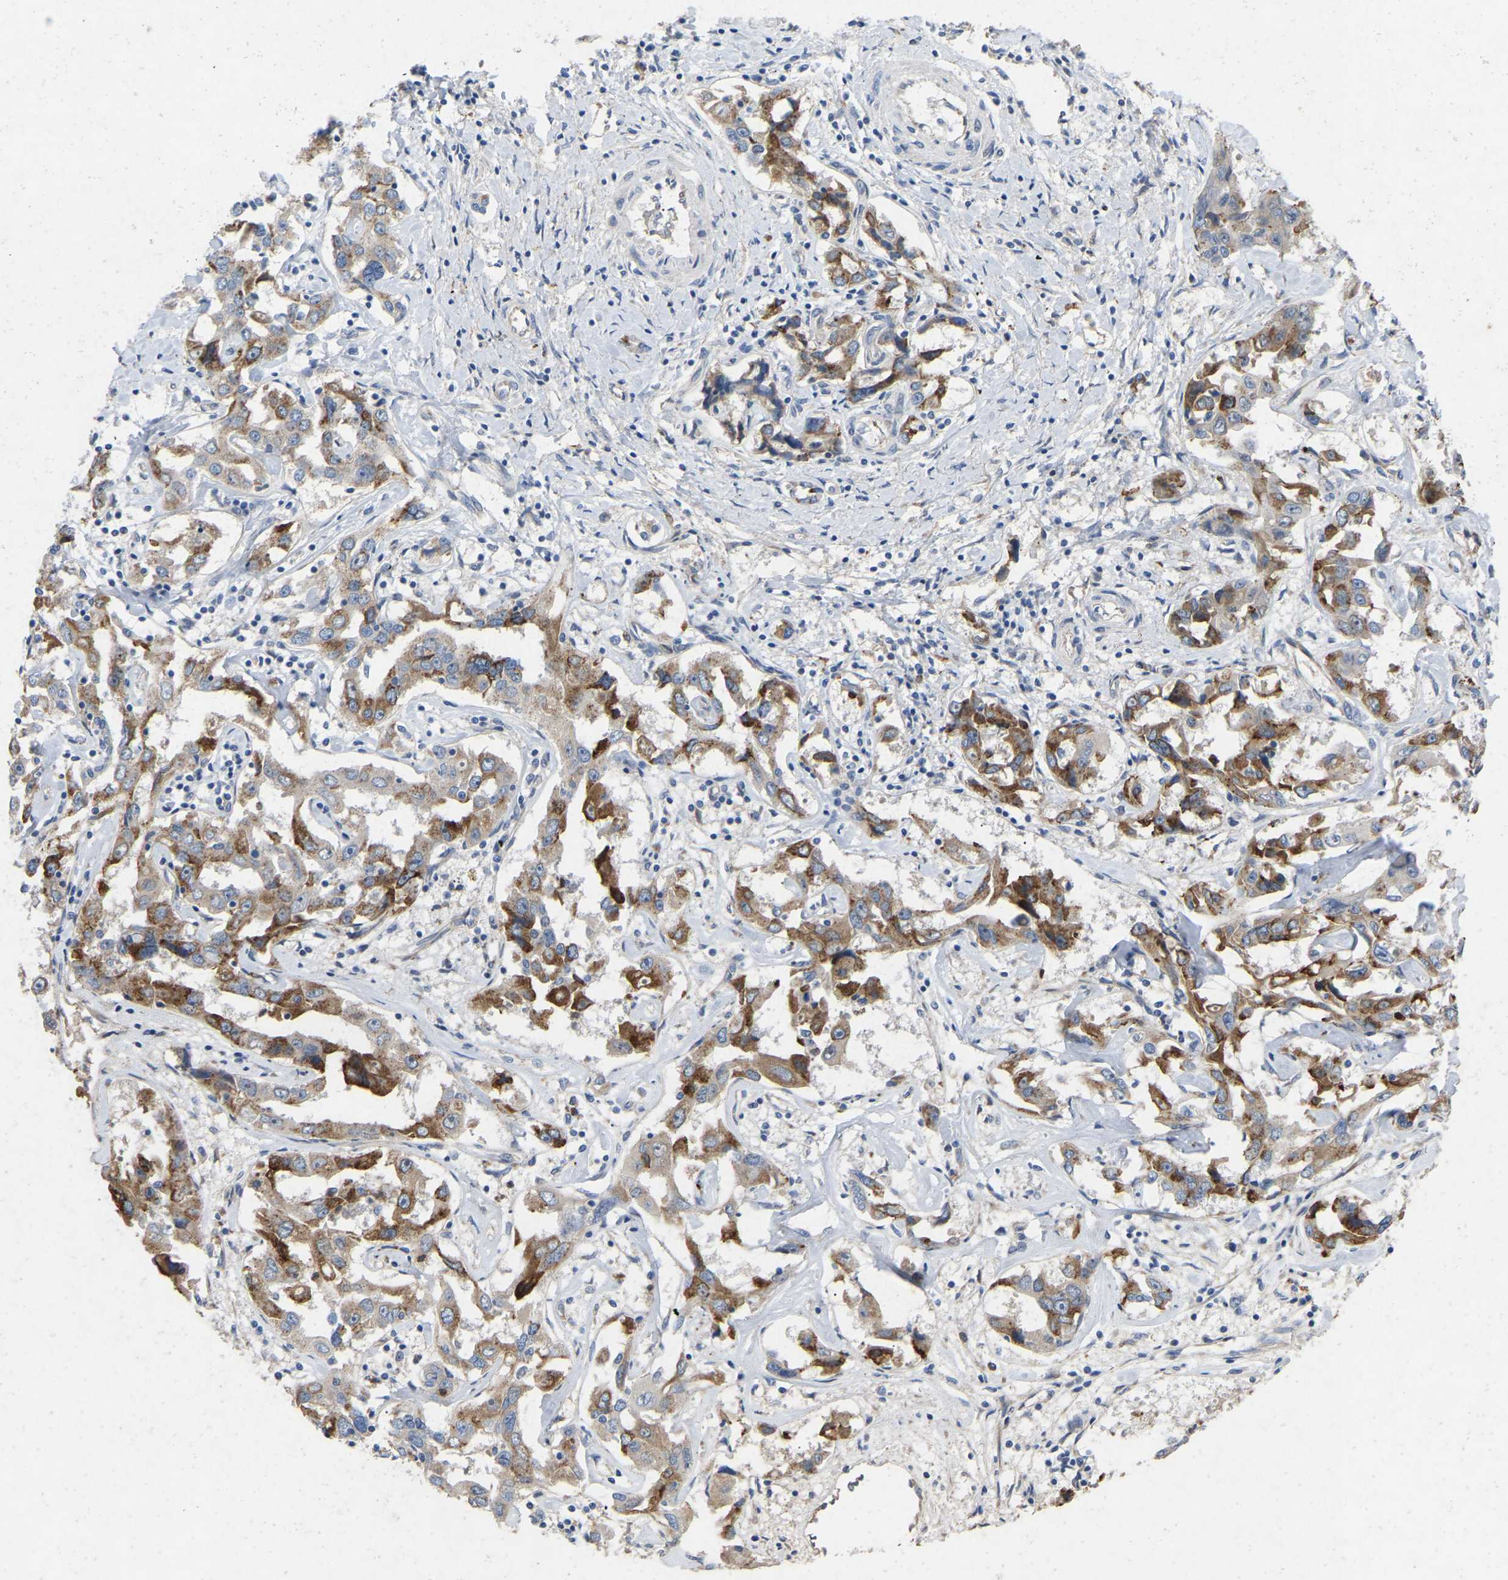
{"staining": {"intensity": "moderate", "quantity": ">75%", "location": "cytoplasmic/membranous"}, "tissue": "liver cancer", "cell_type": "Tumor cells", "image_type": "cancer", "snomed": [{"axis": "morphology", "description": "Cholangiocarcinoma"}, {"axis": "topography", "description": "Liver"}], "caption": "Immunohistochemical staining of liver cancer demonstrates moderate cytoplasmic/membranous protein positivity in about >75% of tumor cells.", "gene": "RHEB", "patient": {"sex": "male", "age": 59}}